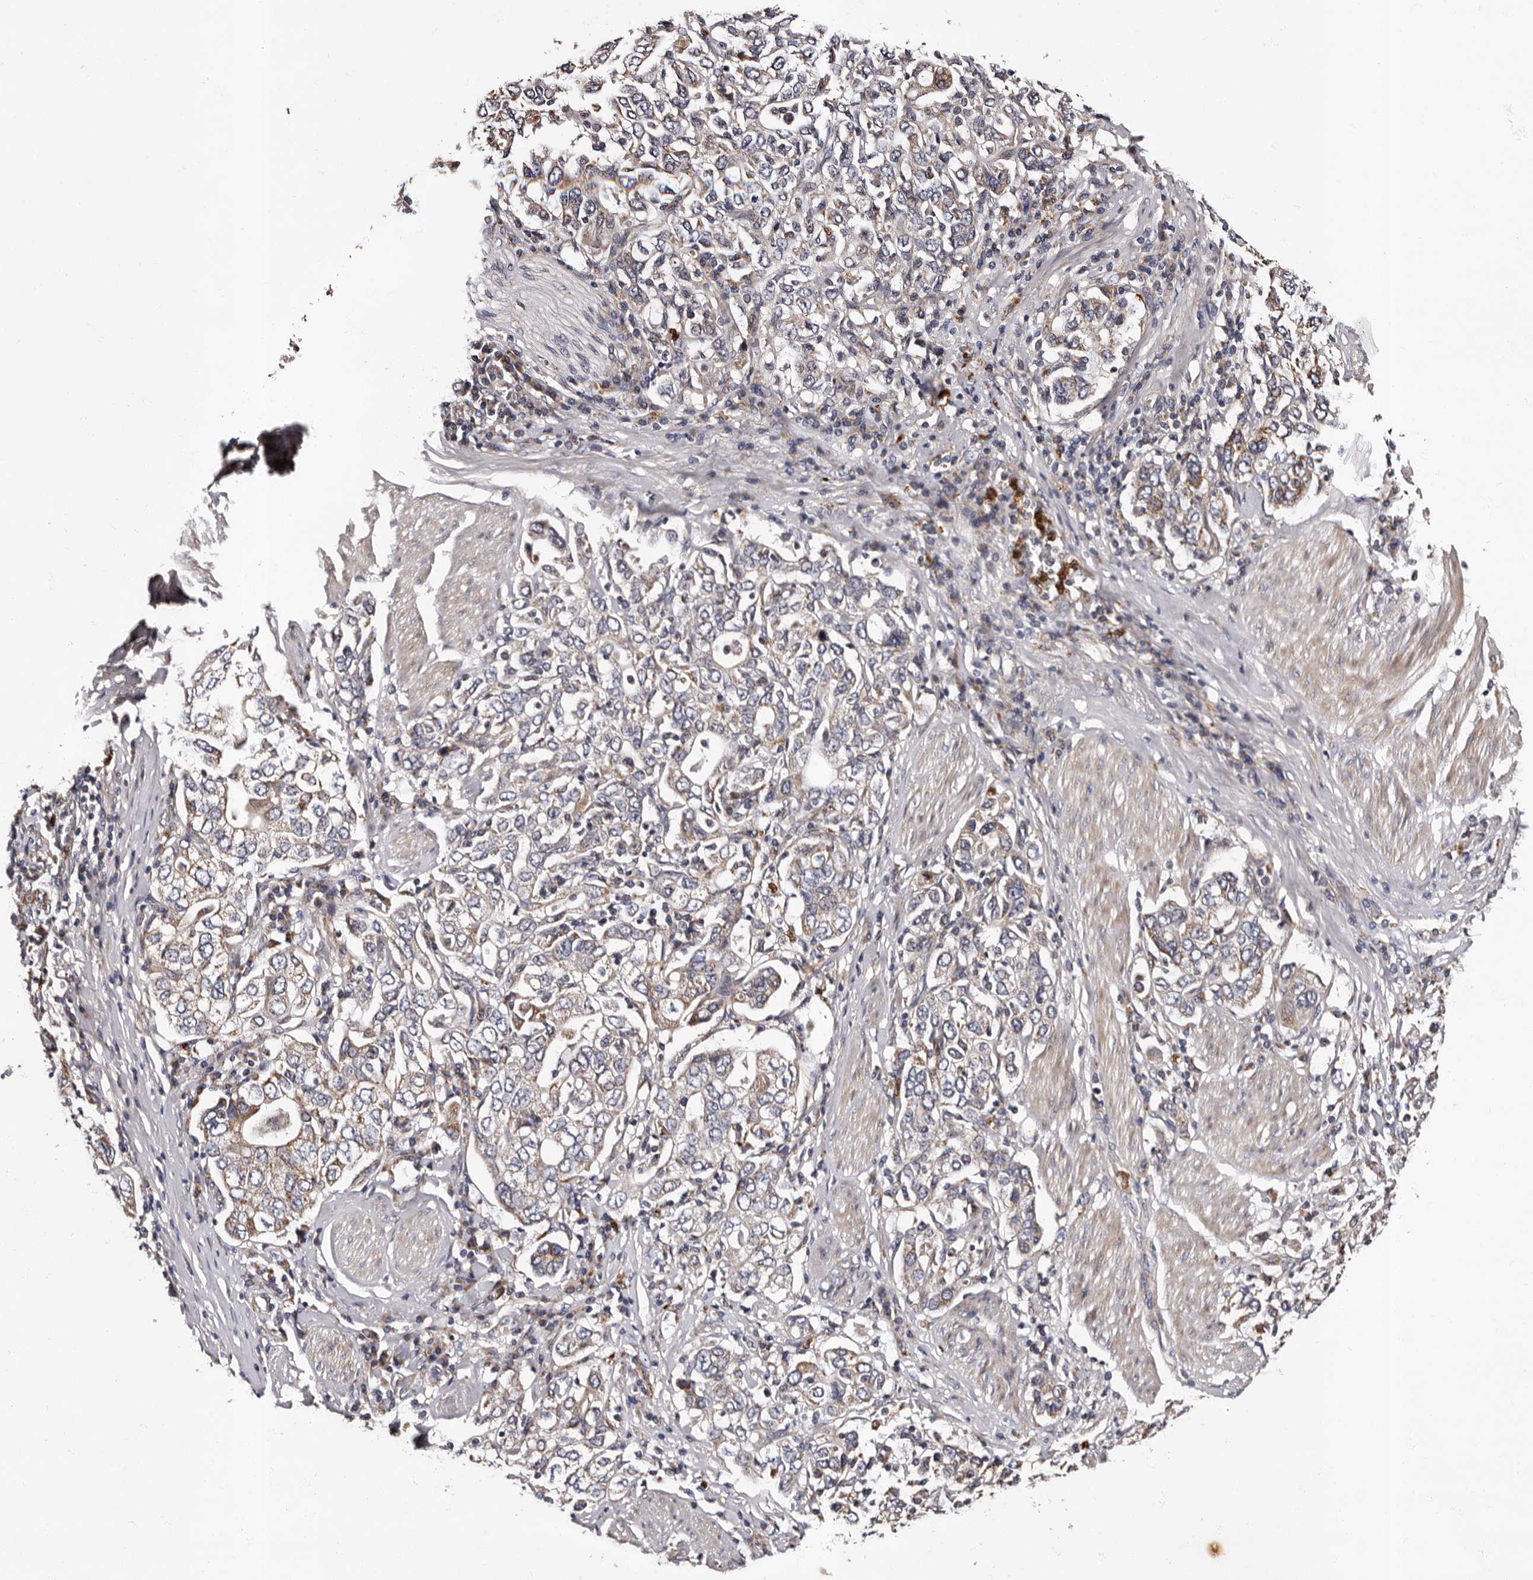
{"staining": {"intensity": "weak", "quantity": "25%-75%", "location": "cytoplasmic/membranous"}, "tissue": "stomach cancer", "cell_type": "Tumor cells", "image_type": "cancer", "snomed": [{"axis": "morphology", "description": "Adenocarcinoma, NOS"}, {"axis": "topography", "description": "Stomach, upper"}], "caption": "Brown immunohistochemical staining in stomach cancer shows weak cytoplasmic/membranous expression in about 25%-75% of tumor cells. The staining is performed using DAB (3,3'-diaminobenzidine) brown chromogen to label protein expression. The nuclei are counter-stained blue using hematoxylin.", "gene": "ADCK5", "patient": {"sex": "male", "age": 62}}